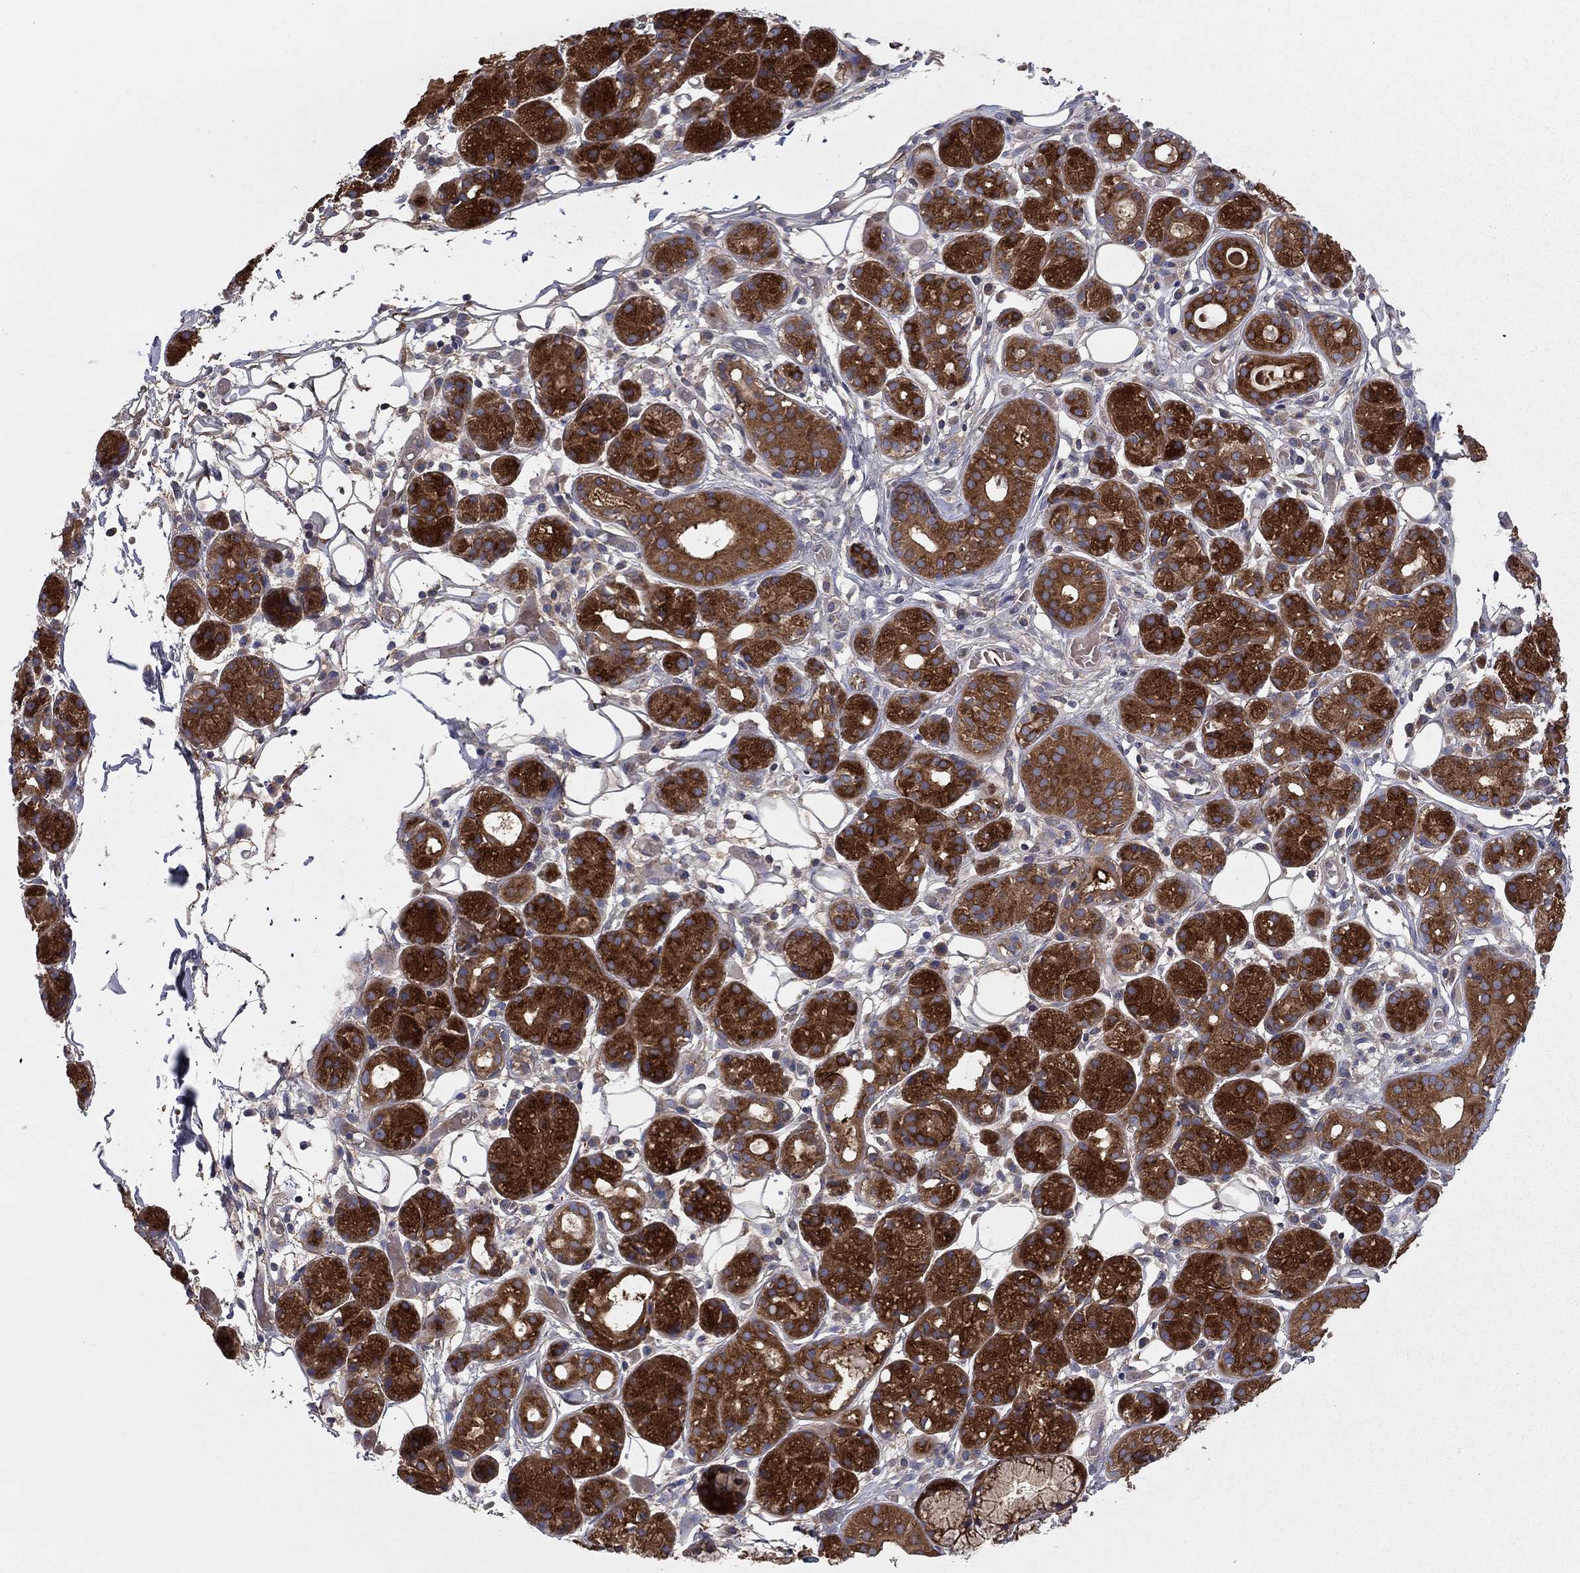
{"staining": {"intensity": "strong", "quantity": ">75%", "location": "cytoplasmic/membranous"}, "tissue": "salivary gland", "cell_type": "Glandular cells", "image_type": "normal", "snomed": [{"axis": "morphology", "description": "Normal tissue, NOS"}, {"axis": "topography", "description": "Salivary gland"}, {"axis": "topography", "description": "Peripheral nerve tissue"}], "caption": "A micrograph showing strong cytoplasmic/membranous expression in about >75% of glandular cells in benign salivary gland, as visualized by brown immunohistochemical staining.", "gene": "RNF123", "patient": {"sex": "male", "age": 71}}